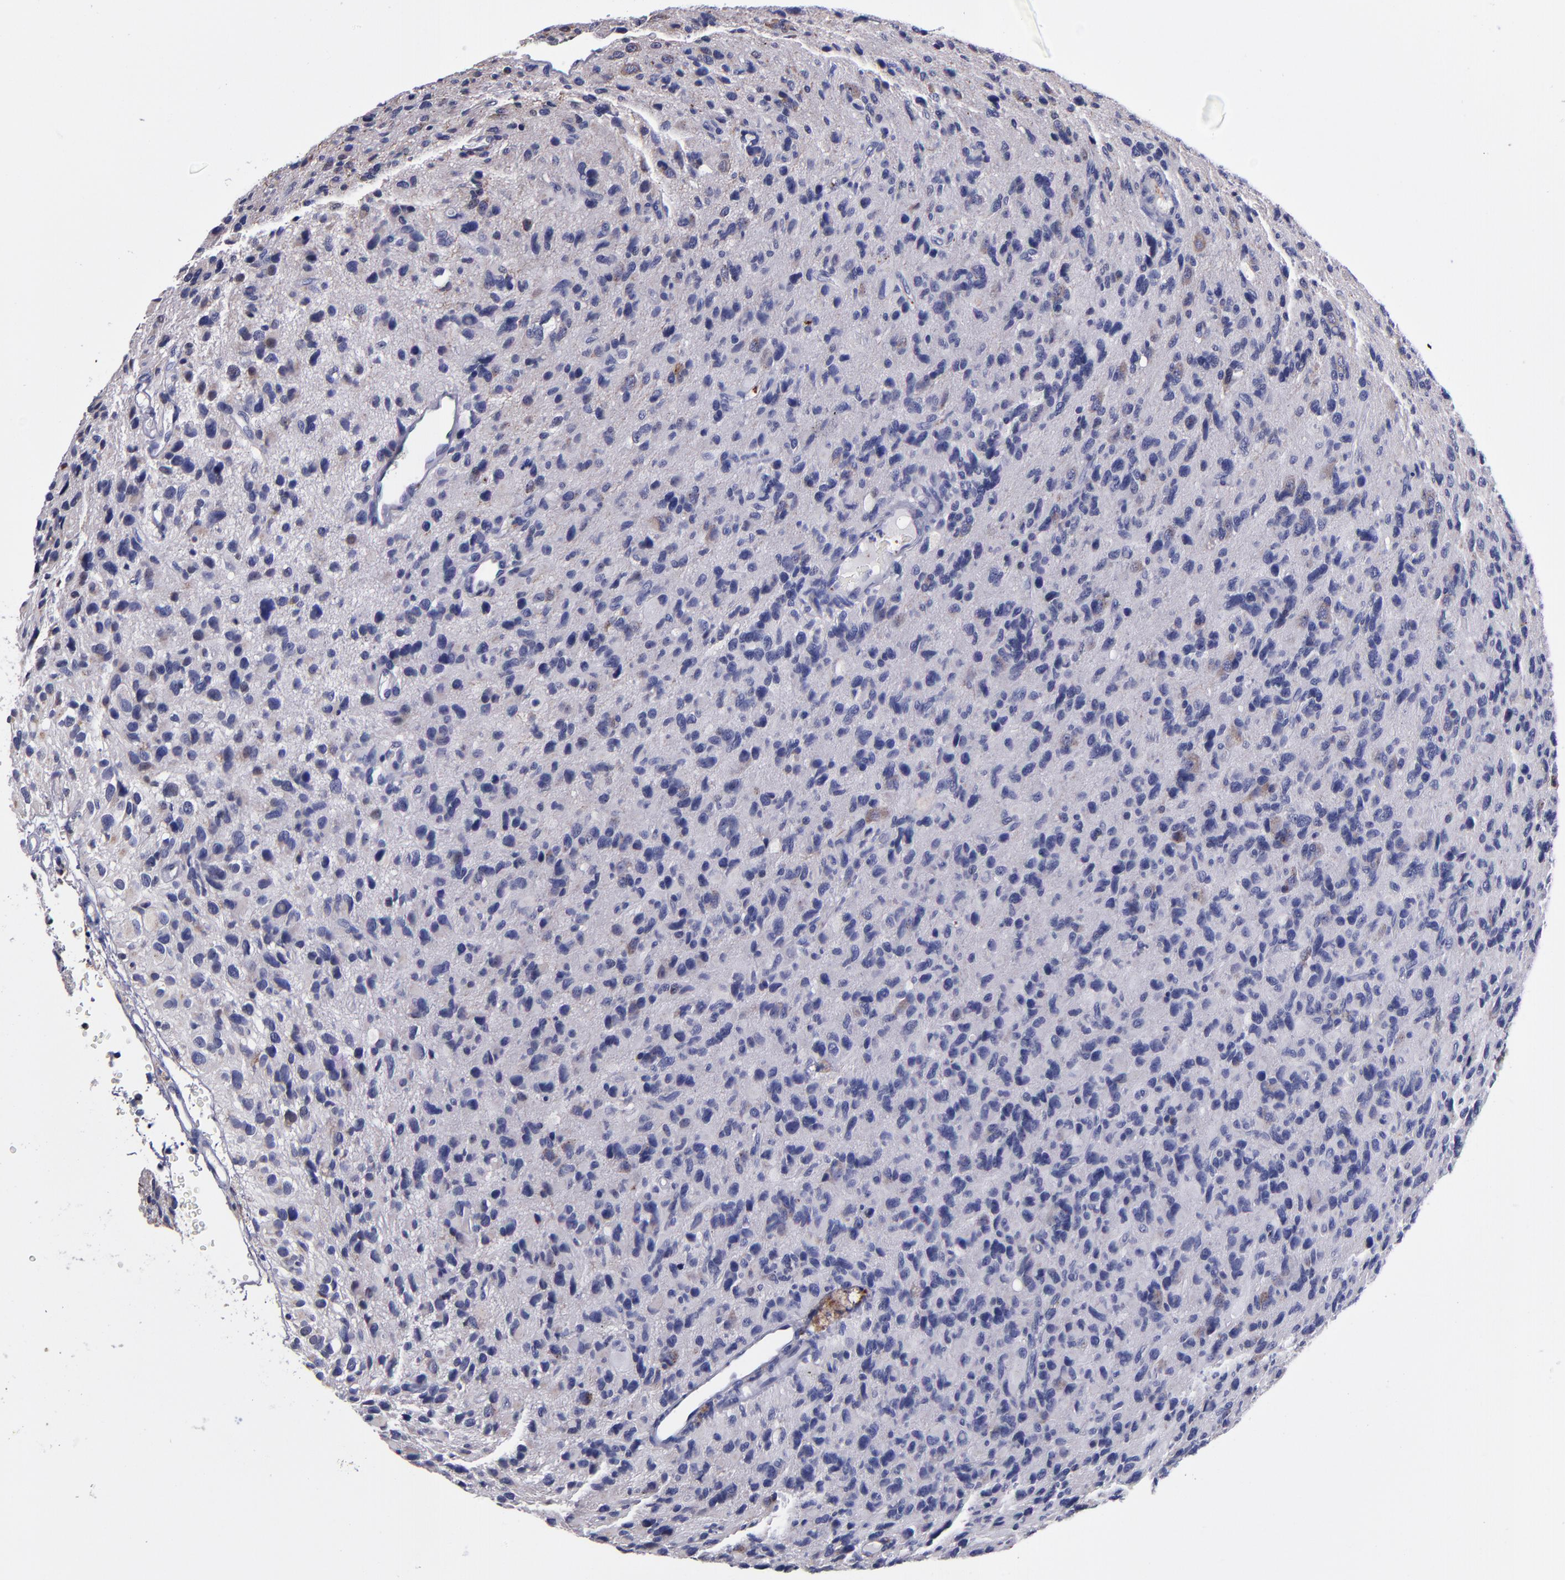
{"staining": {"intensity": "negative", "quantity": "none", "location": "none"}, "tissue": "glioma", "cell_type": "Tumor cells", "image_type": "cancer", "snomed": [{"axis": "morphology", "description": "Glioma, malignant, High grade"}, {"axis": "topography", "description": "Brain"}], "caption": "Glioma was stained to show a protein in brown. There is no significant expression in tumor cells.", "gene": "SELP", "patient": {"sex": "male", "age": 77}}